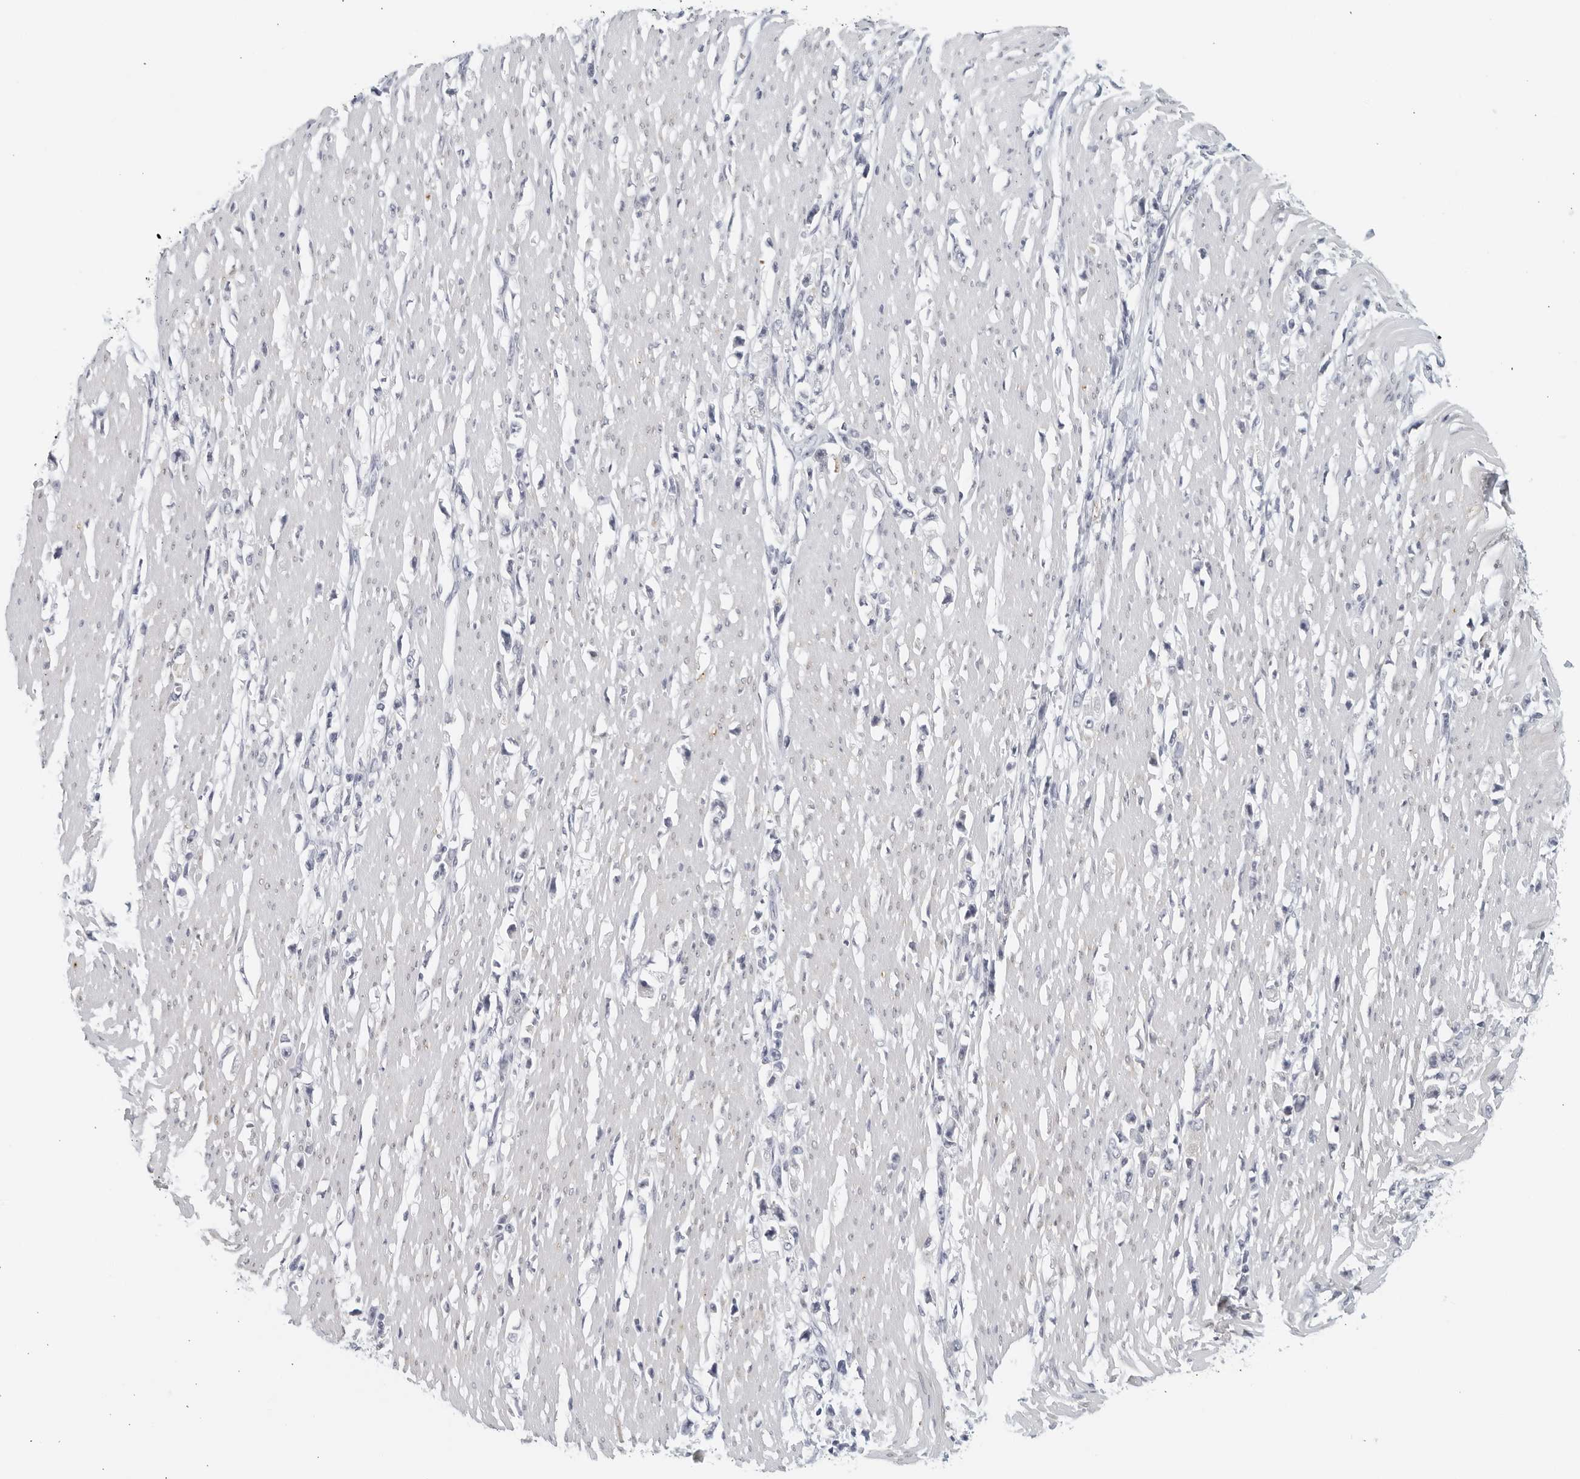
{"staining": {"intensity": "negative", "quantity": "none", "location": "none"}, "tissue": "stomach cancer", "cell_type": "Tumor cells", "image_type": "cancer", "snomed": [{"axis": "morphology", "description": "Adenocarcinoma, NOS"}, {"axis": "topography", "description": "Stomach"}], "caption": "DAB immunohistochemical staining of adenocarcinoma (stomach) exhibits no significant expression in tumor cells. (DAB immunohistochemistry visualized using brightfield microscopy, high magnification).", "gene": "MATN1", "patient": {"sex": "female", "age": 59}}